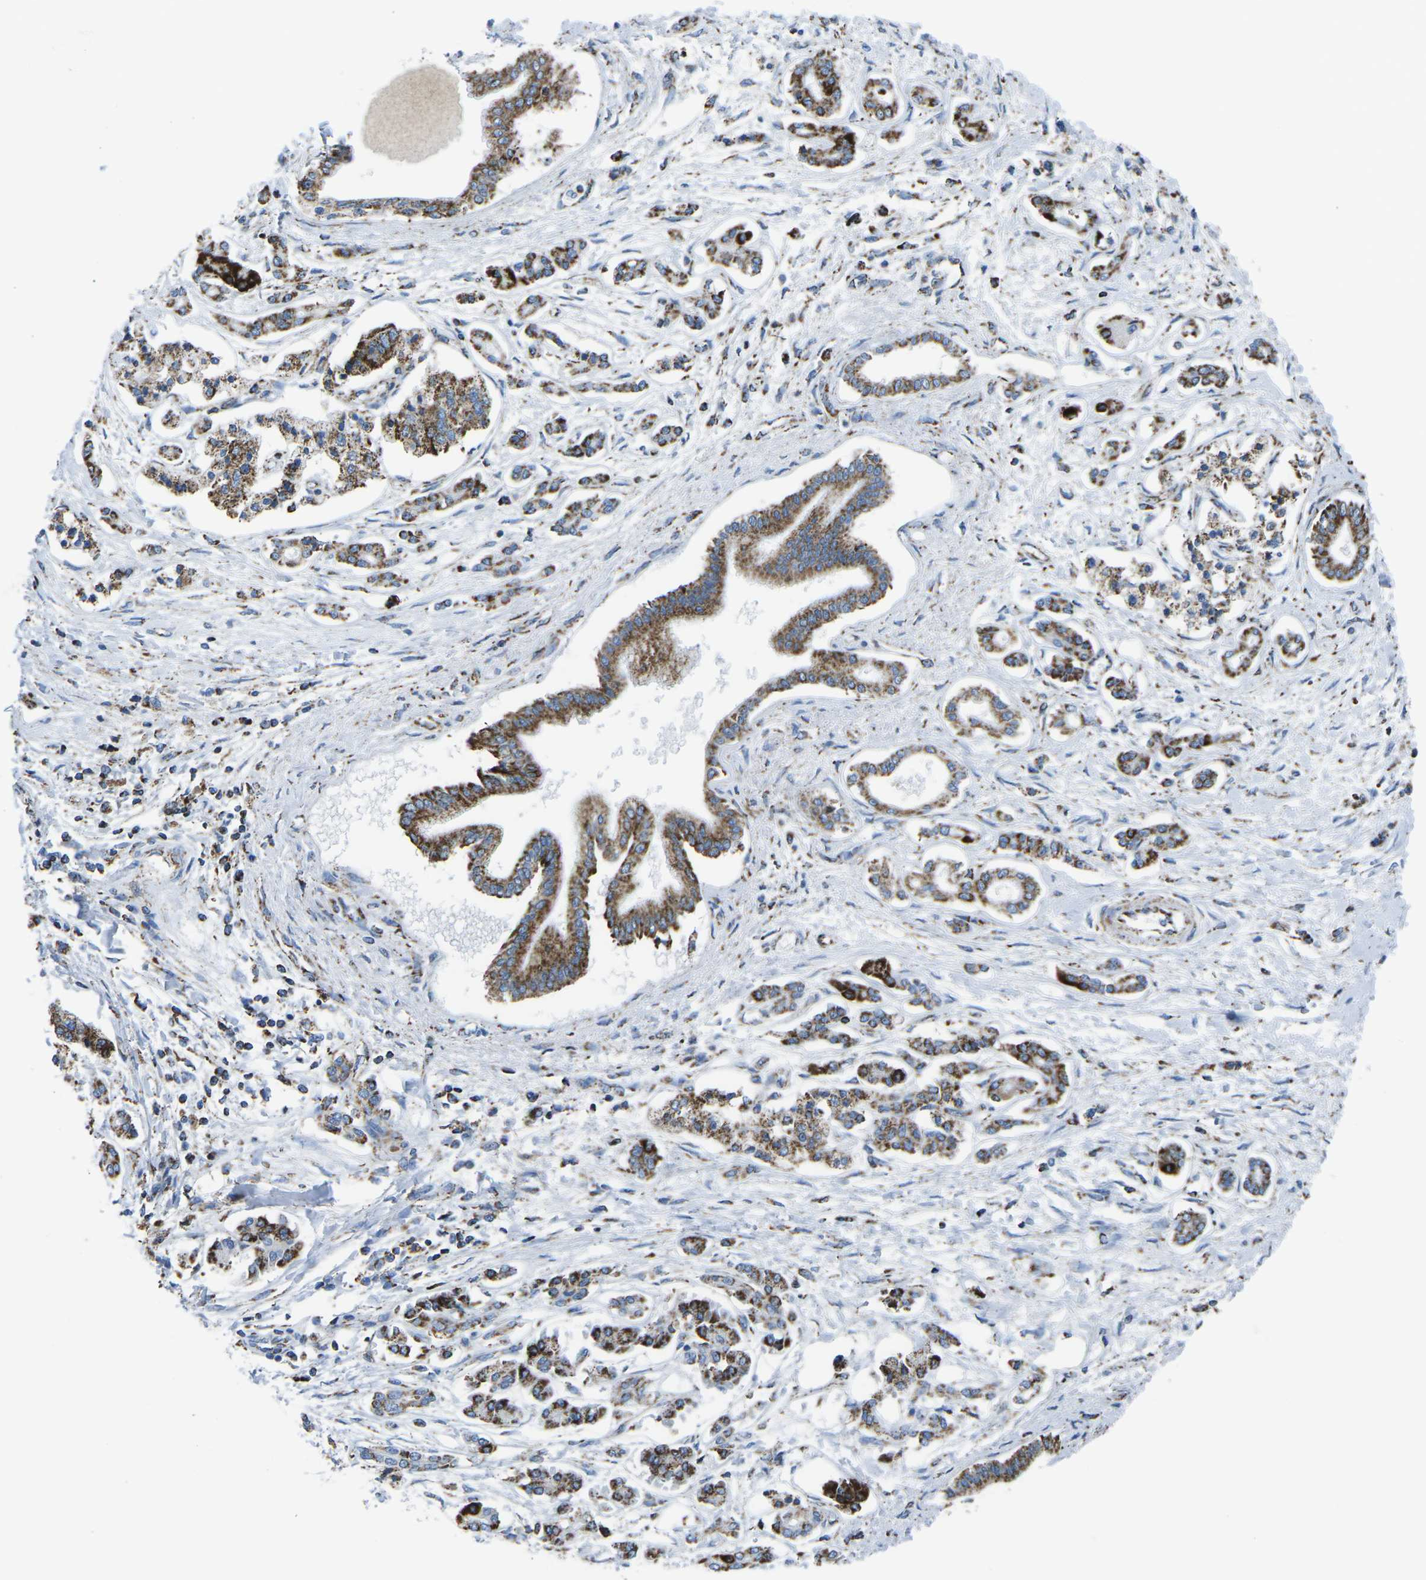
{"staining": {"intensity": "strong", "quantity": "25%-75%", "location": "cytoplasmic/membranous"}, "tissue": "pancreatic cancer", "cell_type": "Tumor cells", "image_type": "cancer", "snomed": [{"axis": "morphology", "description": "Adenocarcinoma, NOS"}, {"axis": "topography", "description": "Pancreas"}], "caption": "Immunohistochemical staining of human adenocarcinoma (pancreatic) exhibits high levels of strong cytoplasmic/membranous protein expression in approximately 25%-75% of tumor cells.", "gene": "MT-CO2", "patient": {"sex": "male", "age": 56}}